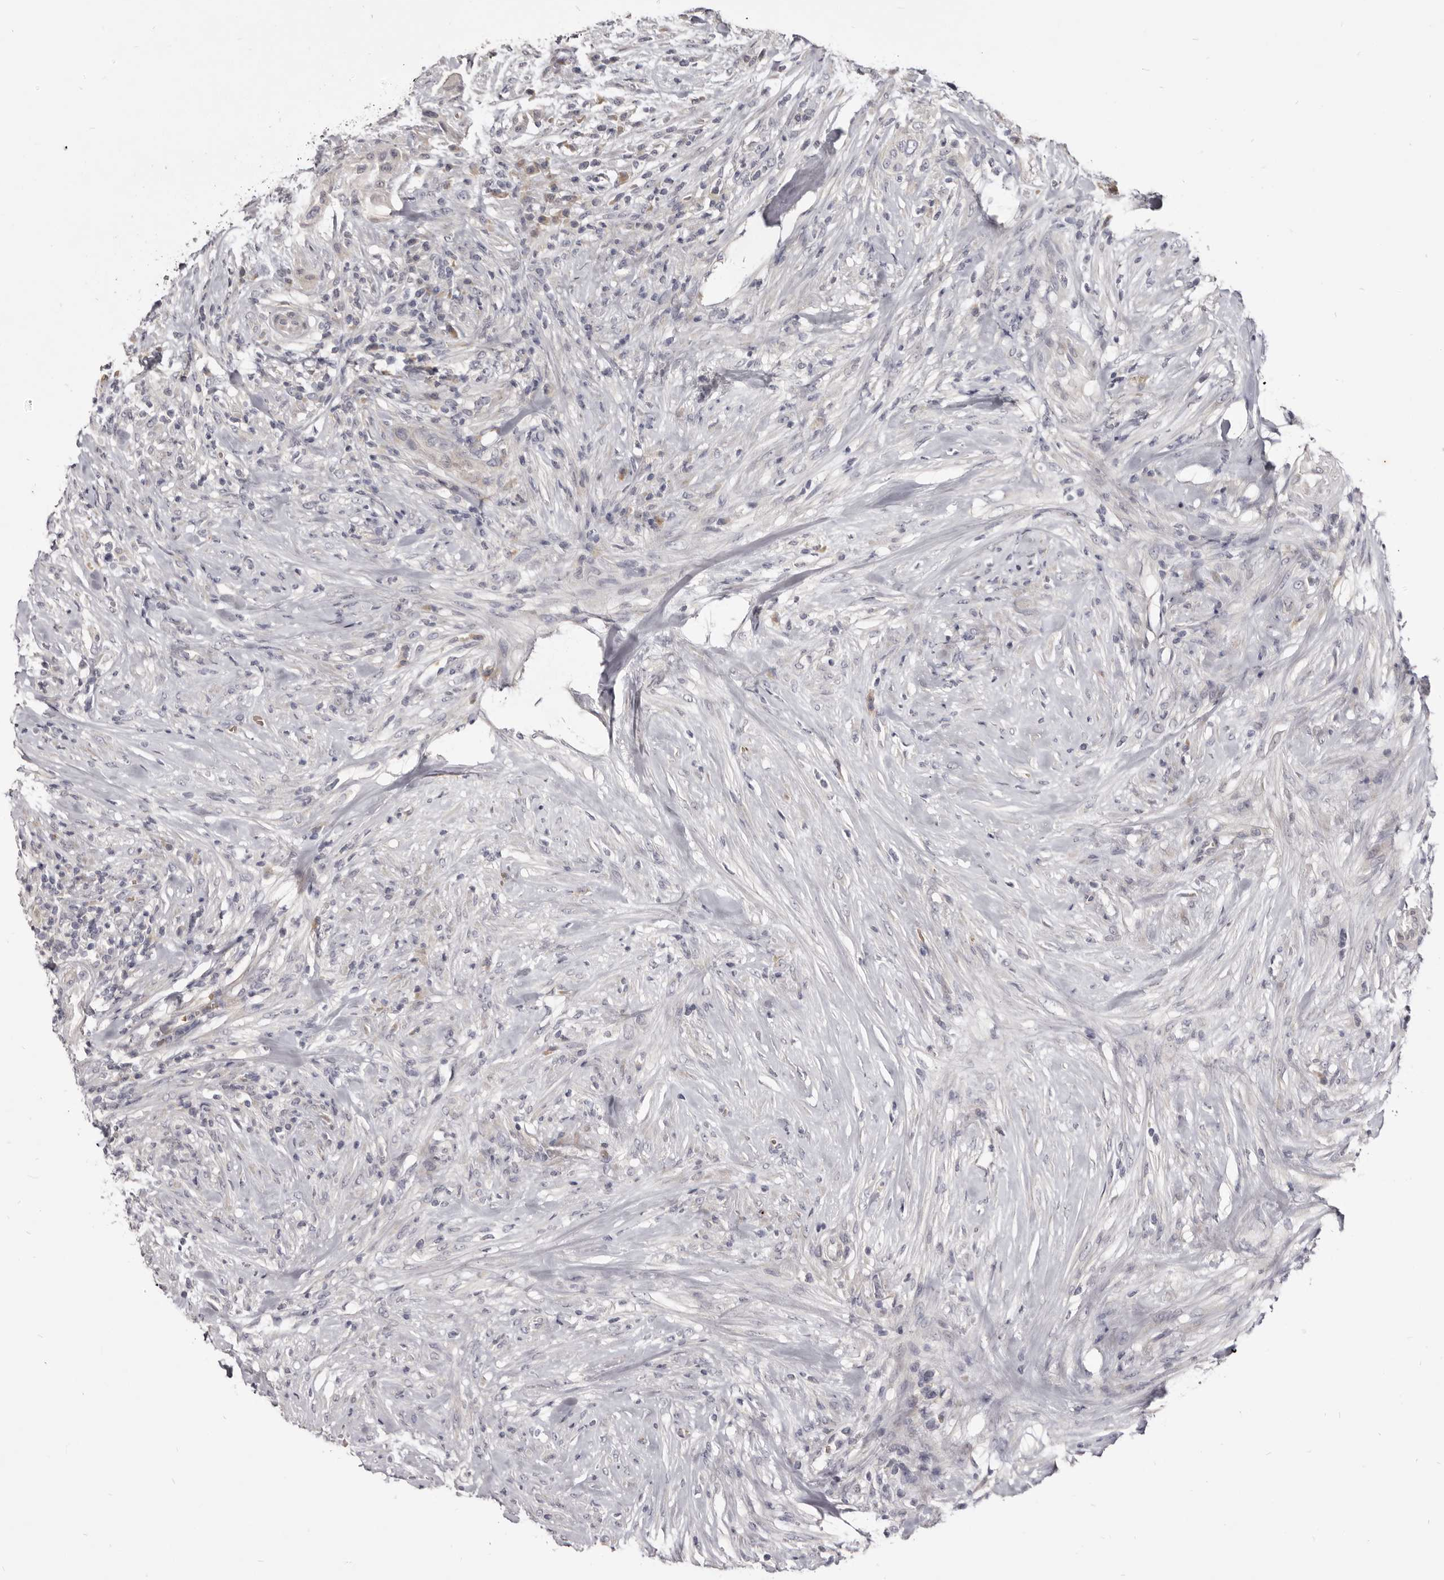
{"staining": {"intensity": "negative", "quantity": "none", "location": "none"}, "tissue": "urothelial cancer", "cell_type": "Tumor cells", "image_type": "cancer", "snomed": [{"axis": "morphology", "description": "Urothelial carcinoma, High grade"}, {"axis": "topography", "description": "Urinary bladder"}], "caption": "IHC photomicrograph of neoplastic tissue: human urothelial cancer stained with DAB (3,3'-diaminobenzidine) reveals no significant protein expression in tumor cells.", "gene": "KIF2B", "patient": {"sex": "male", "age": 35}}